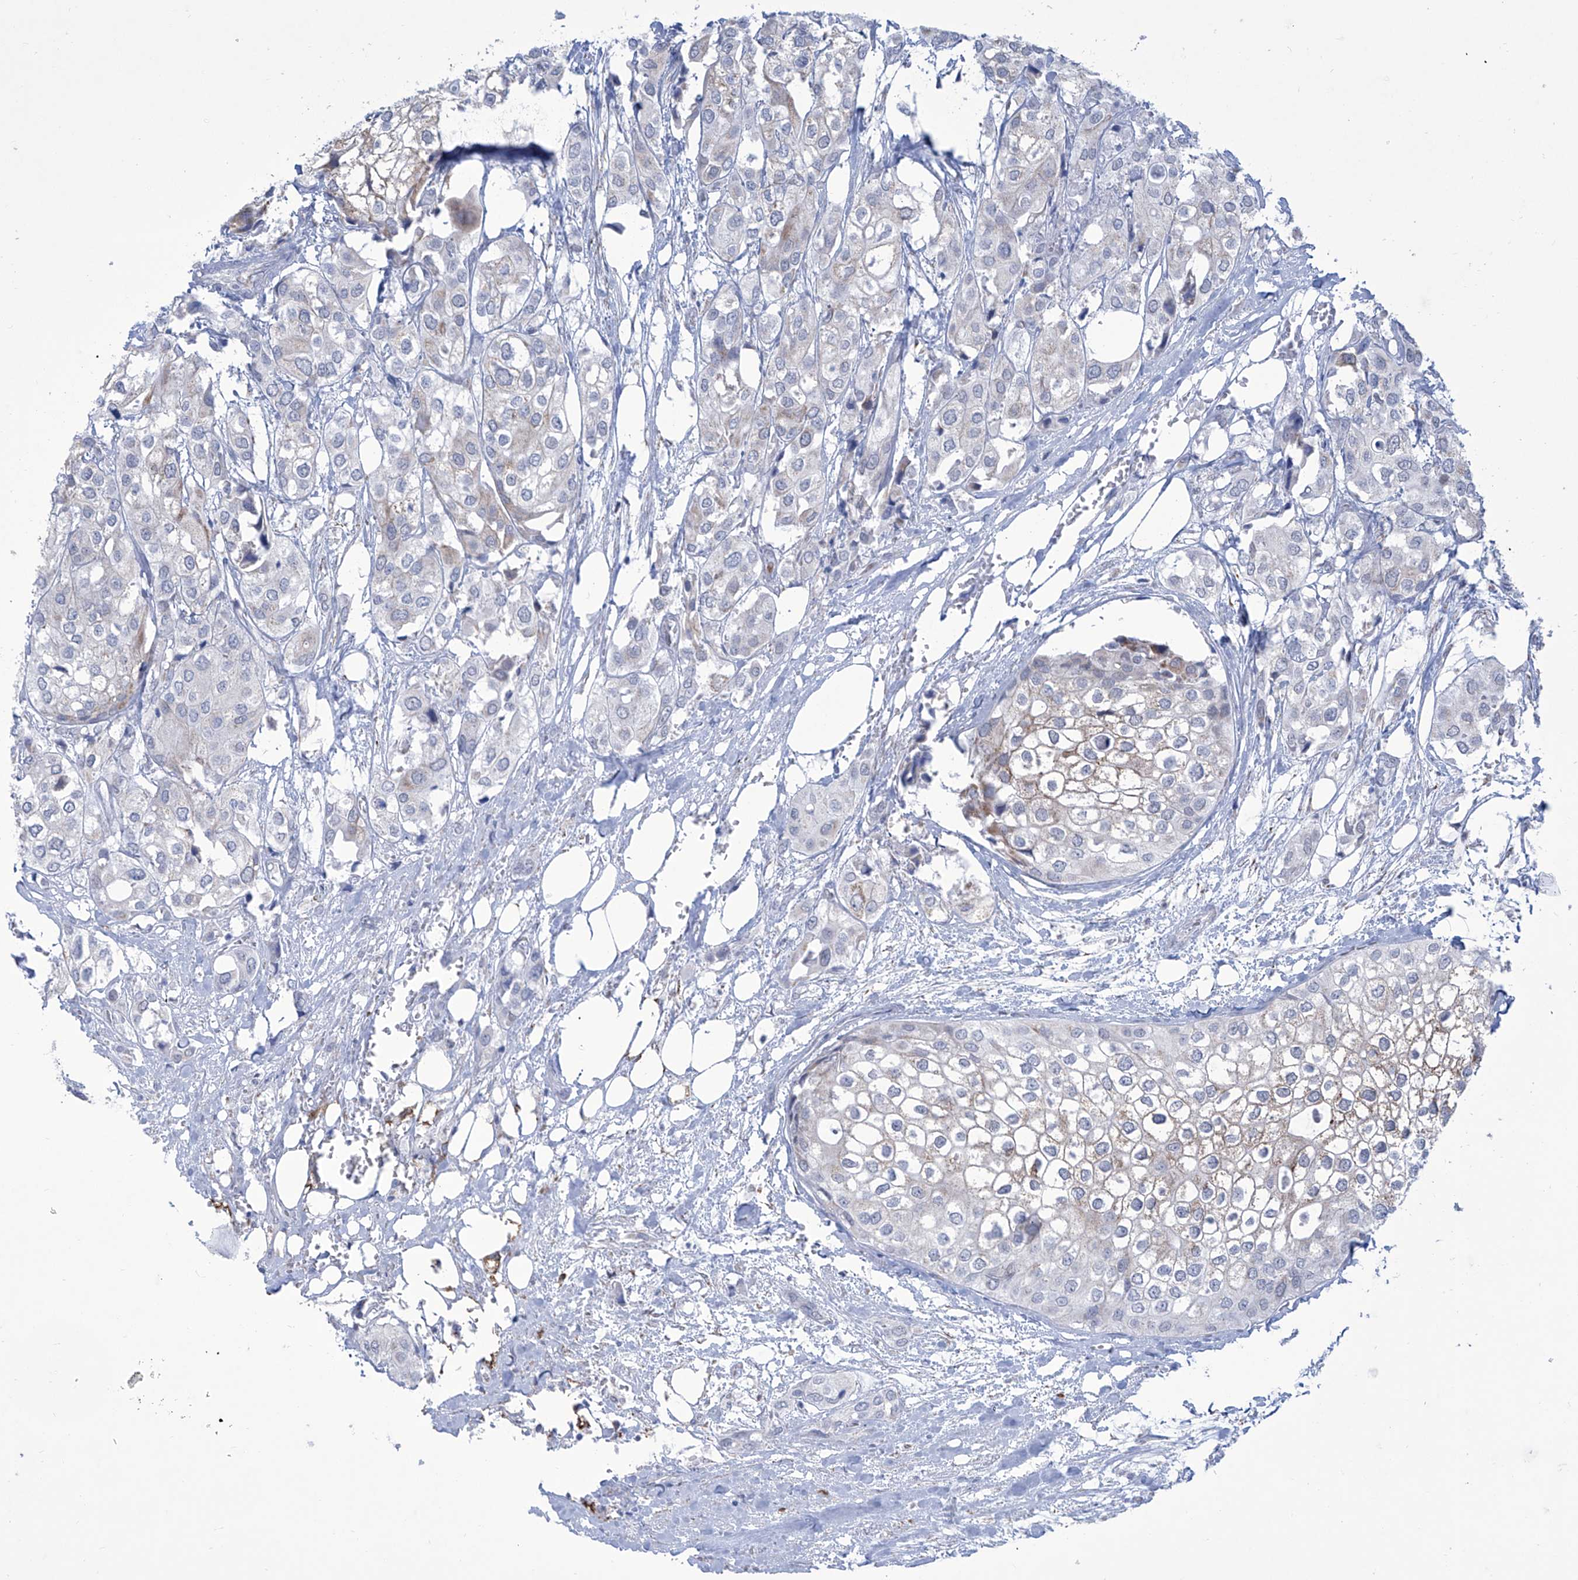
{"staining": {"intensity": "negative", "quantity": "none", "location": "none"}, "tissue": "urothelial cancer", "cell_type": "Tumor cells", "image_type": "cancer", "snomed": [{"axis": "morphology", "description": "Urothelial carcinoma, High grade"}, {"axis": "topography", "description": "Urinary bladder"}], "caption": "Immunohistochemistry histopathology image of urothelial cancer stained for a protein (brown), which reveals no expression in tumor cells. (DAB (3,3'-diaminobenzidine) immunohistochemistry (IHC) visualized using brightfield microscopy, high magnification).", "gene": "ALDH6A1", "patient": {"sex": "male", "age": 64}}